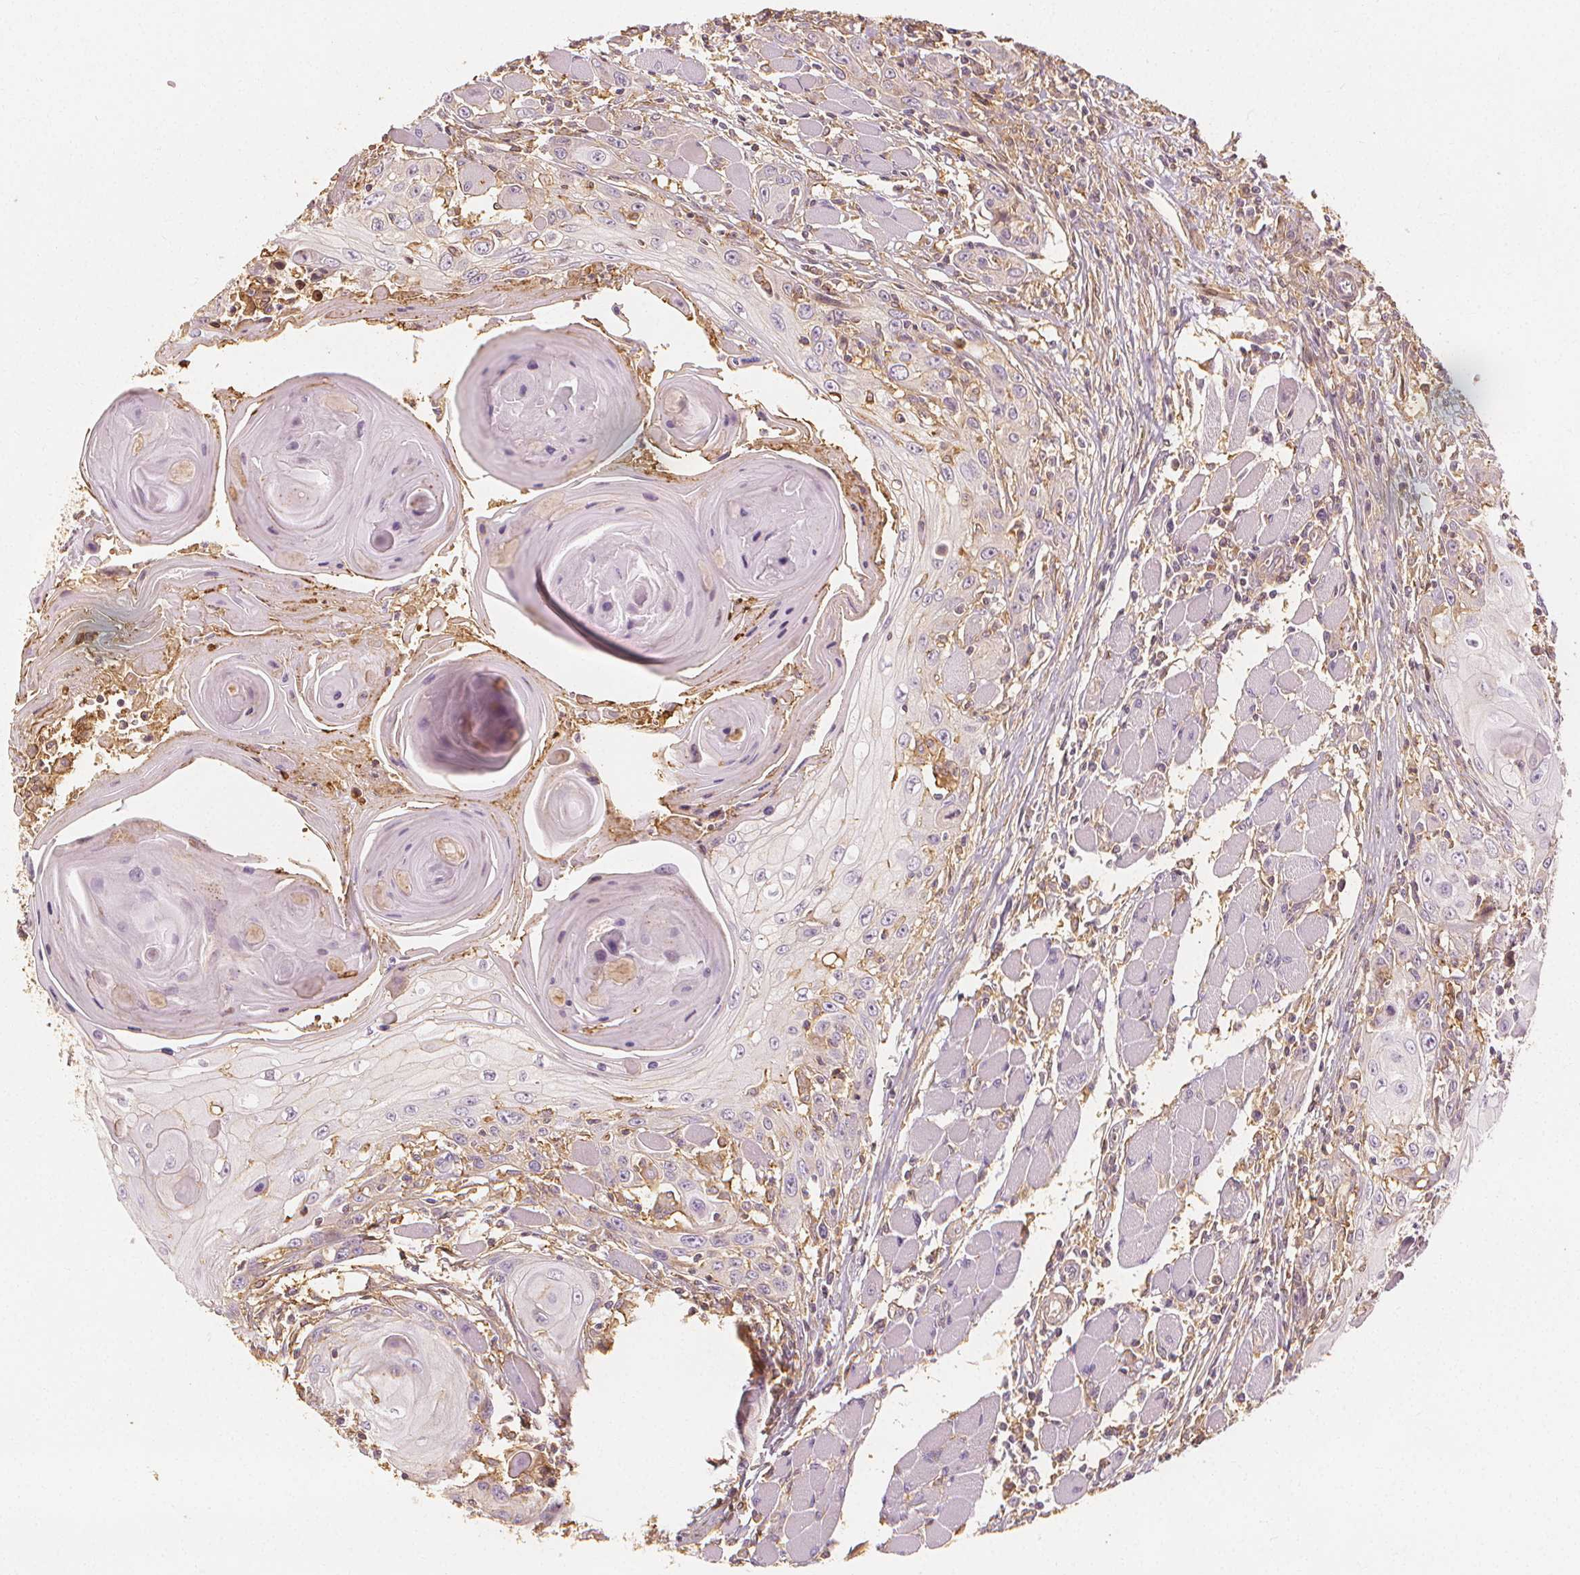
{"staining": {"intensity": "negative", "quantity": "none", "location": "none"}, "tissue": "head and neck cancer", "cell_type": "Tumor cells", "image_type": "cancer", "snomed": [{"axis": "morphology", "description": "Squamous cell carcinoma, NOS"}, {"axis": "topography", "description": "Head-Neck"}], "caption": "Protein analysis of head and neck cancer demonstrates no significant positivity in tumor cells.", "gene": "ARHGAP26", "patient": {"sex": "female", "age": 80}}